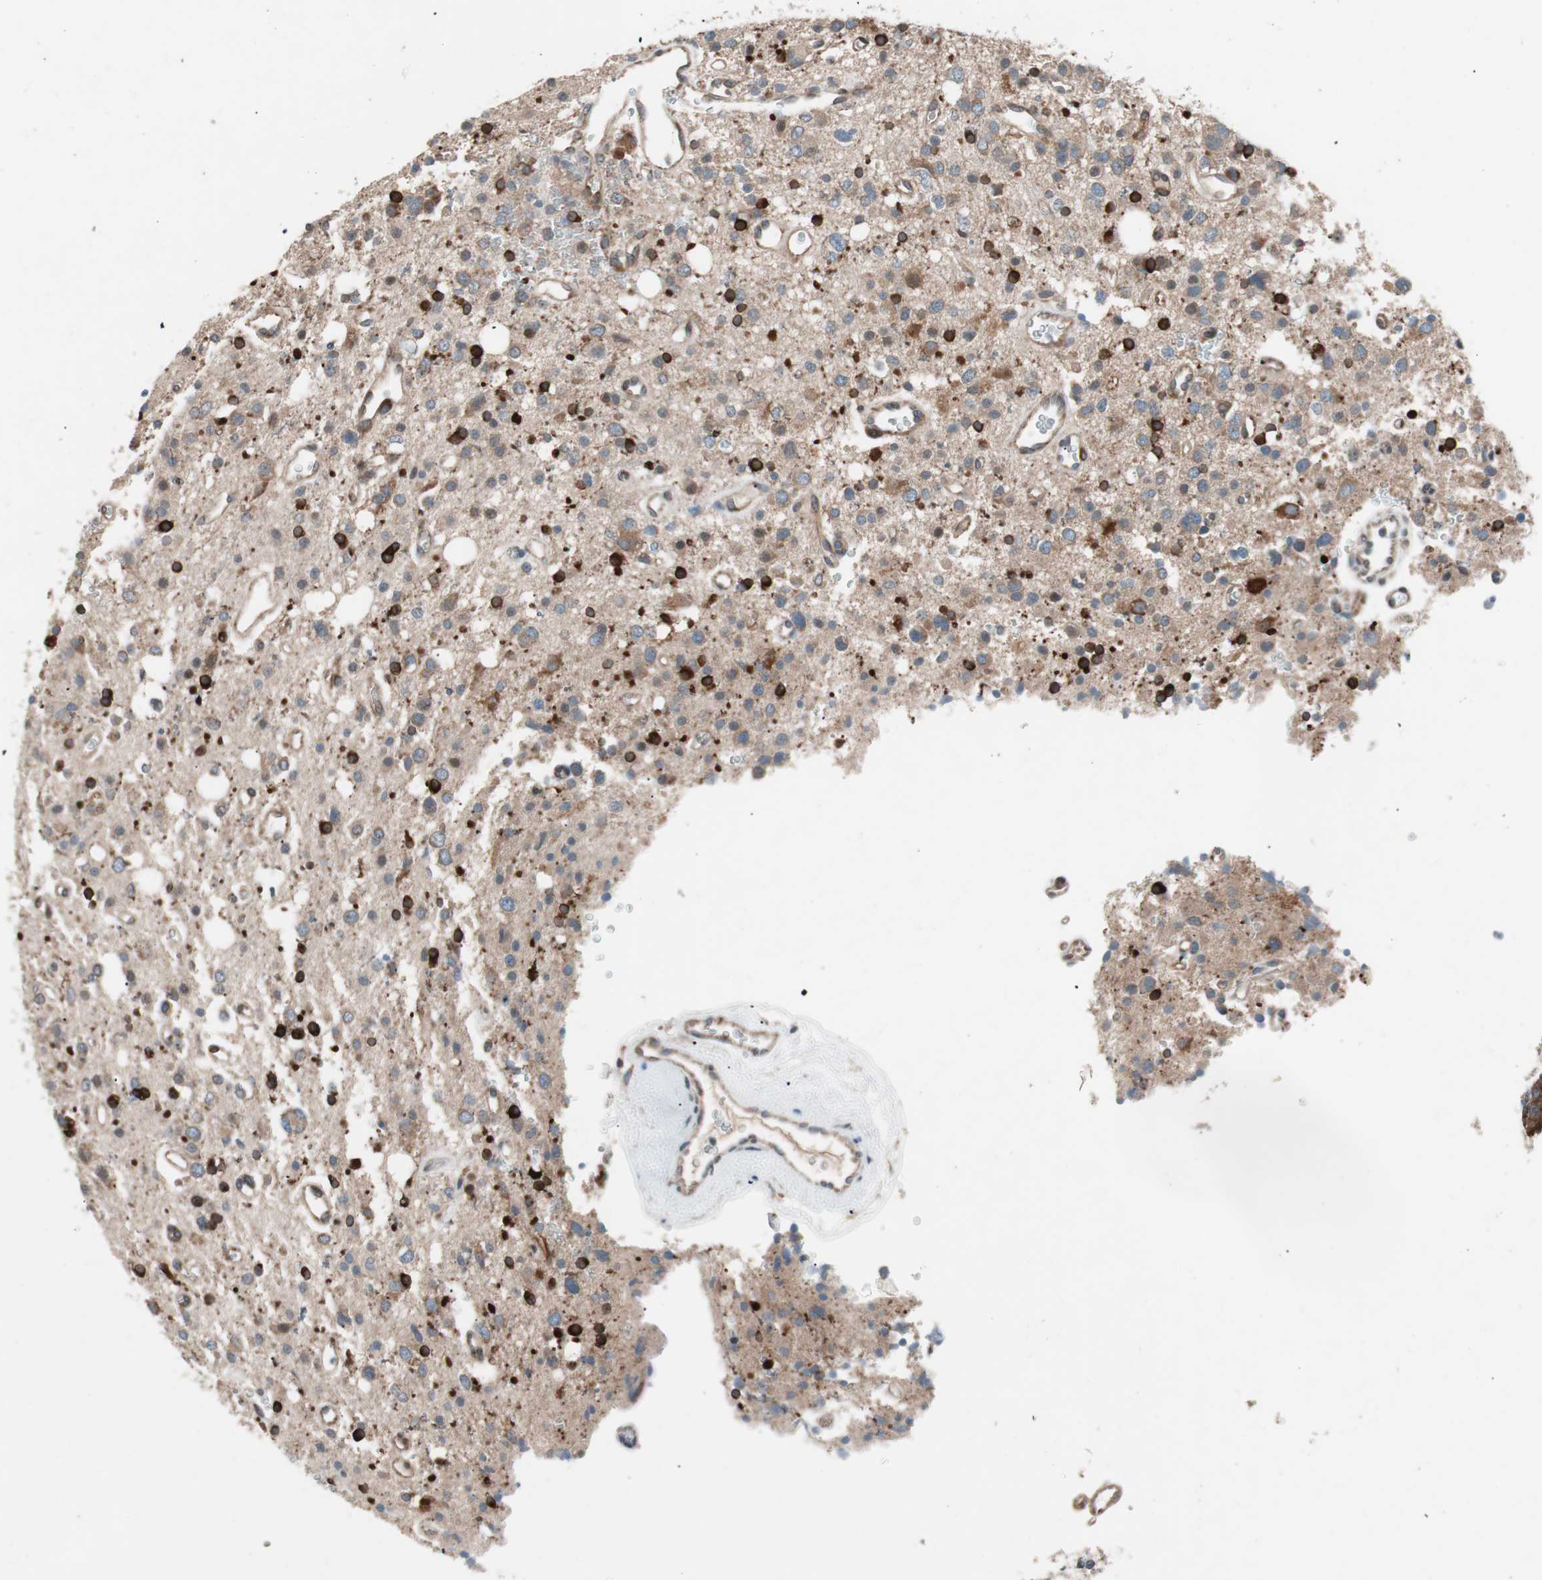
{"staining": {"intensity": "moderate", "quantity": ">75%", "location": "cytoplasmic/membranous"}, "tissue": "glioma", "cell_type": "Tumor cells", "image_type": "cancer", "snomed": [{"axis": "morphology", "description": "Glioma, malignant, High grade"}, {"axis": "topography", "description": "Brain"}], "caption": "High-power microscopy captured an immunohistochemistry (IHC) histopathology image of glioma, revealing moderate cytoplasmic/membranous staining in about >75% of tumor cells. Immunohistochemistry stains the protein in brown and the nuclei are stained blue.", "gene": "FAAH", "patient": {"sex": "male", "age": 47}}